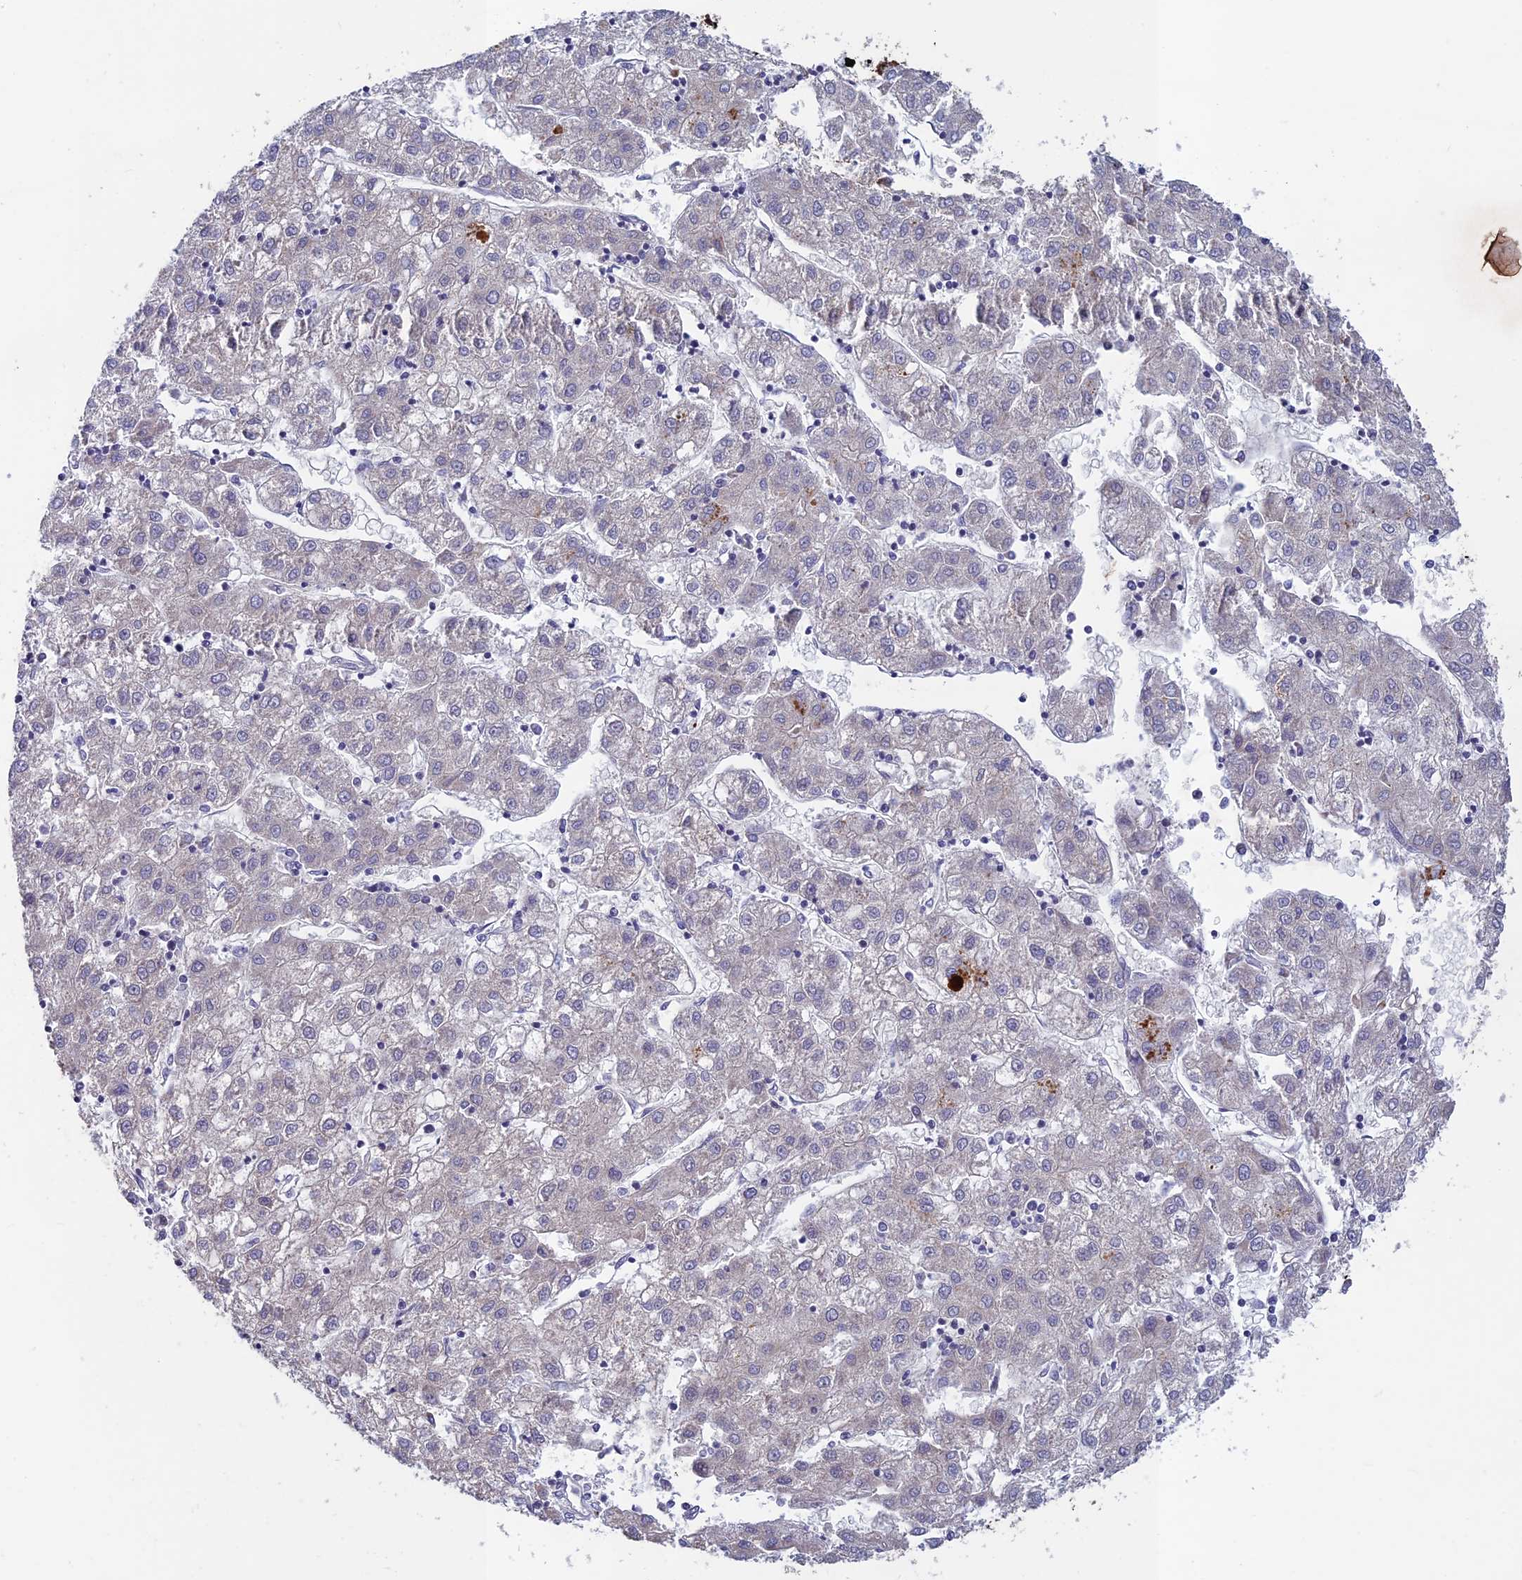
{"staining": {"intensity": "negative", "quantity": "none", "location": "none"}, "tissue": "liver cancer", "cell_type": "Tumor cells", "image_type": "cancer", "snomed": [{"axis": "morphology", "description": "Carcinoma, Hepatocellular, NOS"}, {"axis": "topography", "description": "Liver"}], "caption": "Liver cancer (hepatocellular carcinoma) stained for a protein using immunohistochemistry reveals no staining tumor cells.", "gene": "MAST2", "patient": {"sex": "male", "age": 72}}